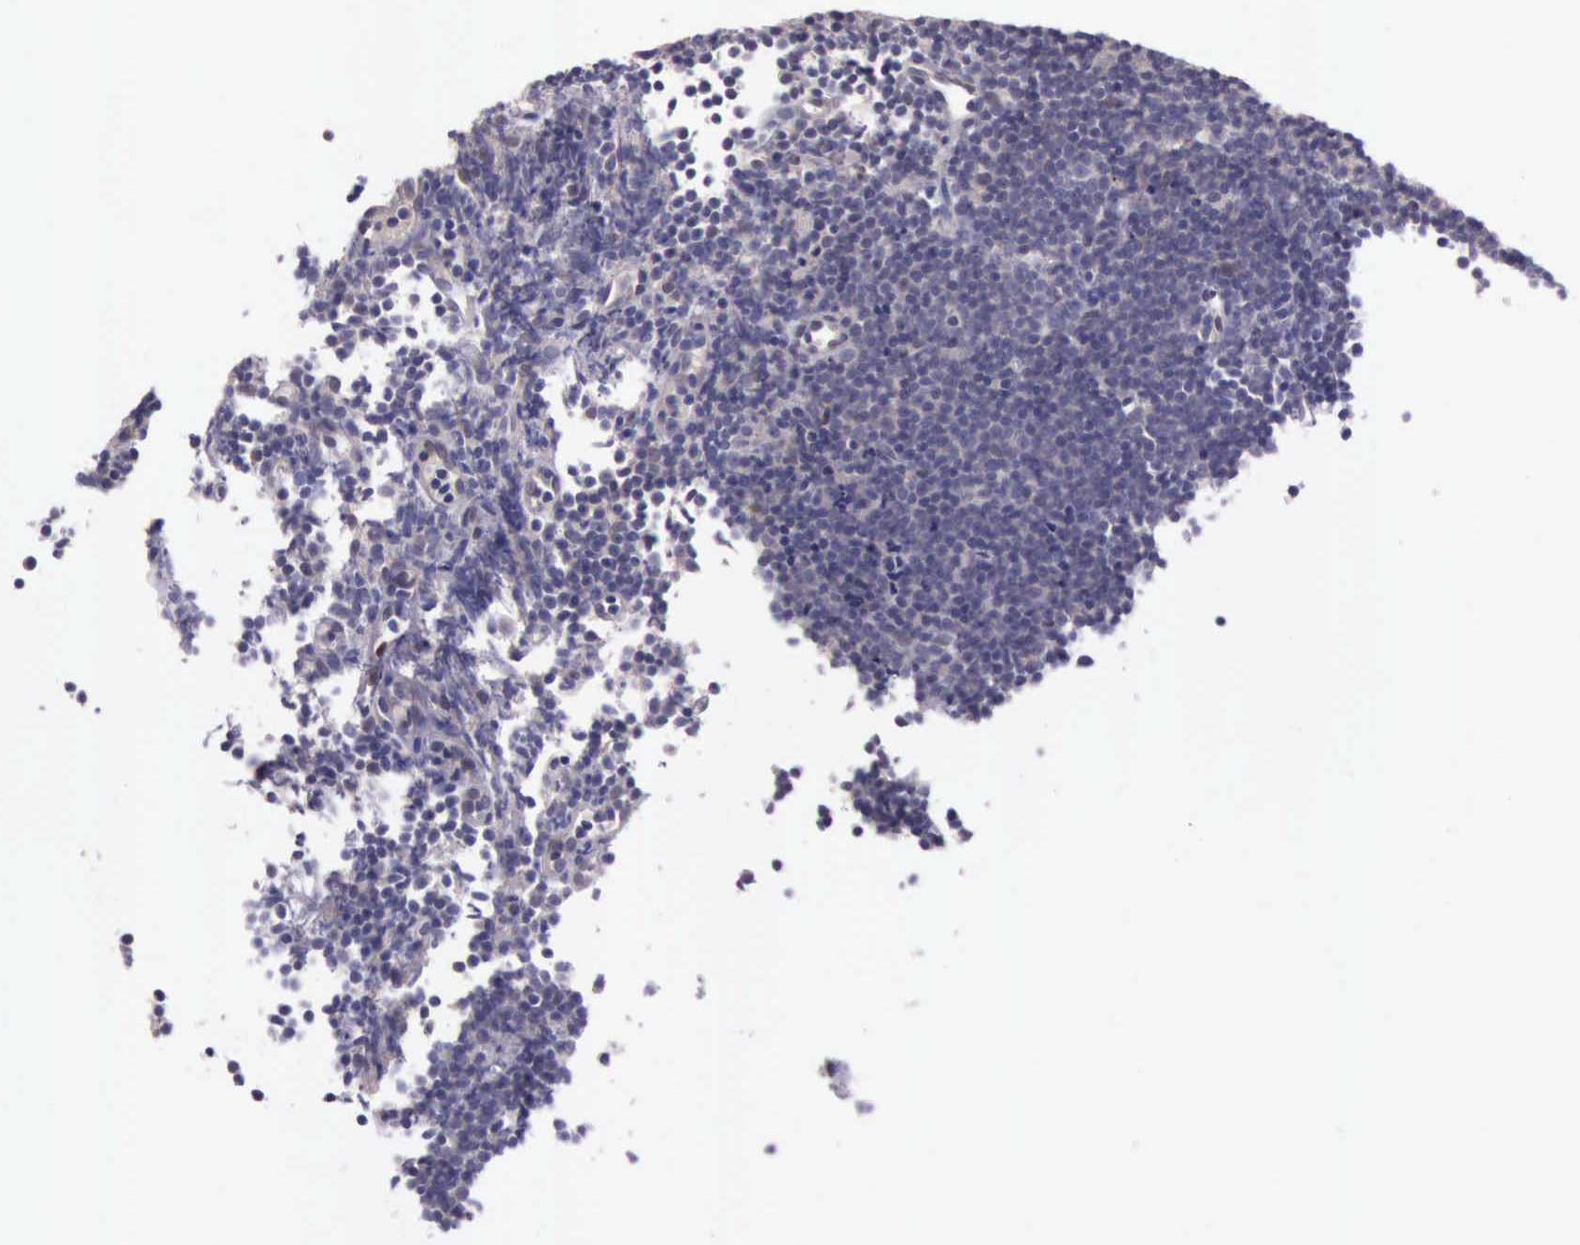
{"staining": {"intensity": "negative", "quantity": "none", "location": "none"}, "tissue": "lymphoma", "cell_type": "Tumor cells", "image_type": "cancer", "snomed": [{"axis": "morphology", "description": "Malignant lymphoma, non-Hodgkin's type, Low grade"}, {"axis": "topography", "description": "Lymph node"}], "caption": "This image is of lymphoma stained with immunohistochemistry to label a protein in brown with the nuclei are counter-stained blue. There is no positivity in tumor cells.", "gene": "PLEK2", "patient": {"sex": "male", "age": 57}}